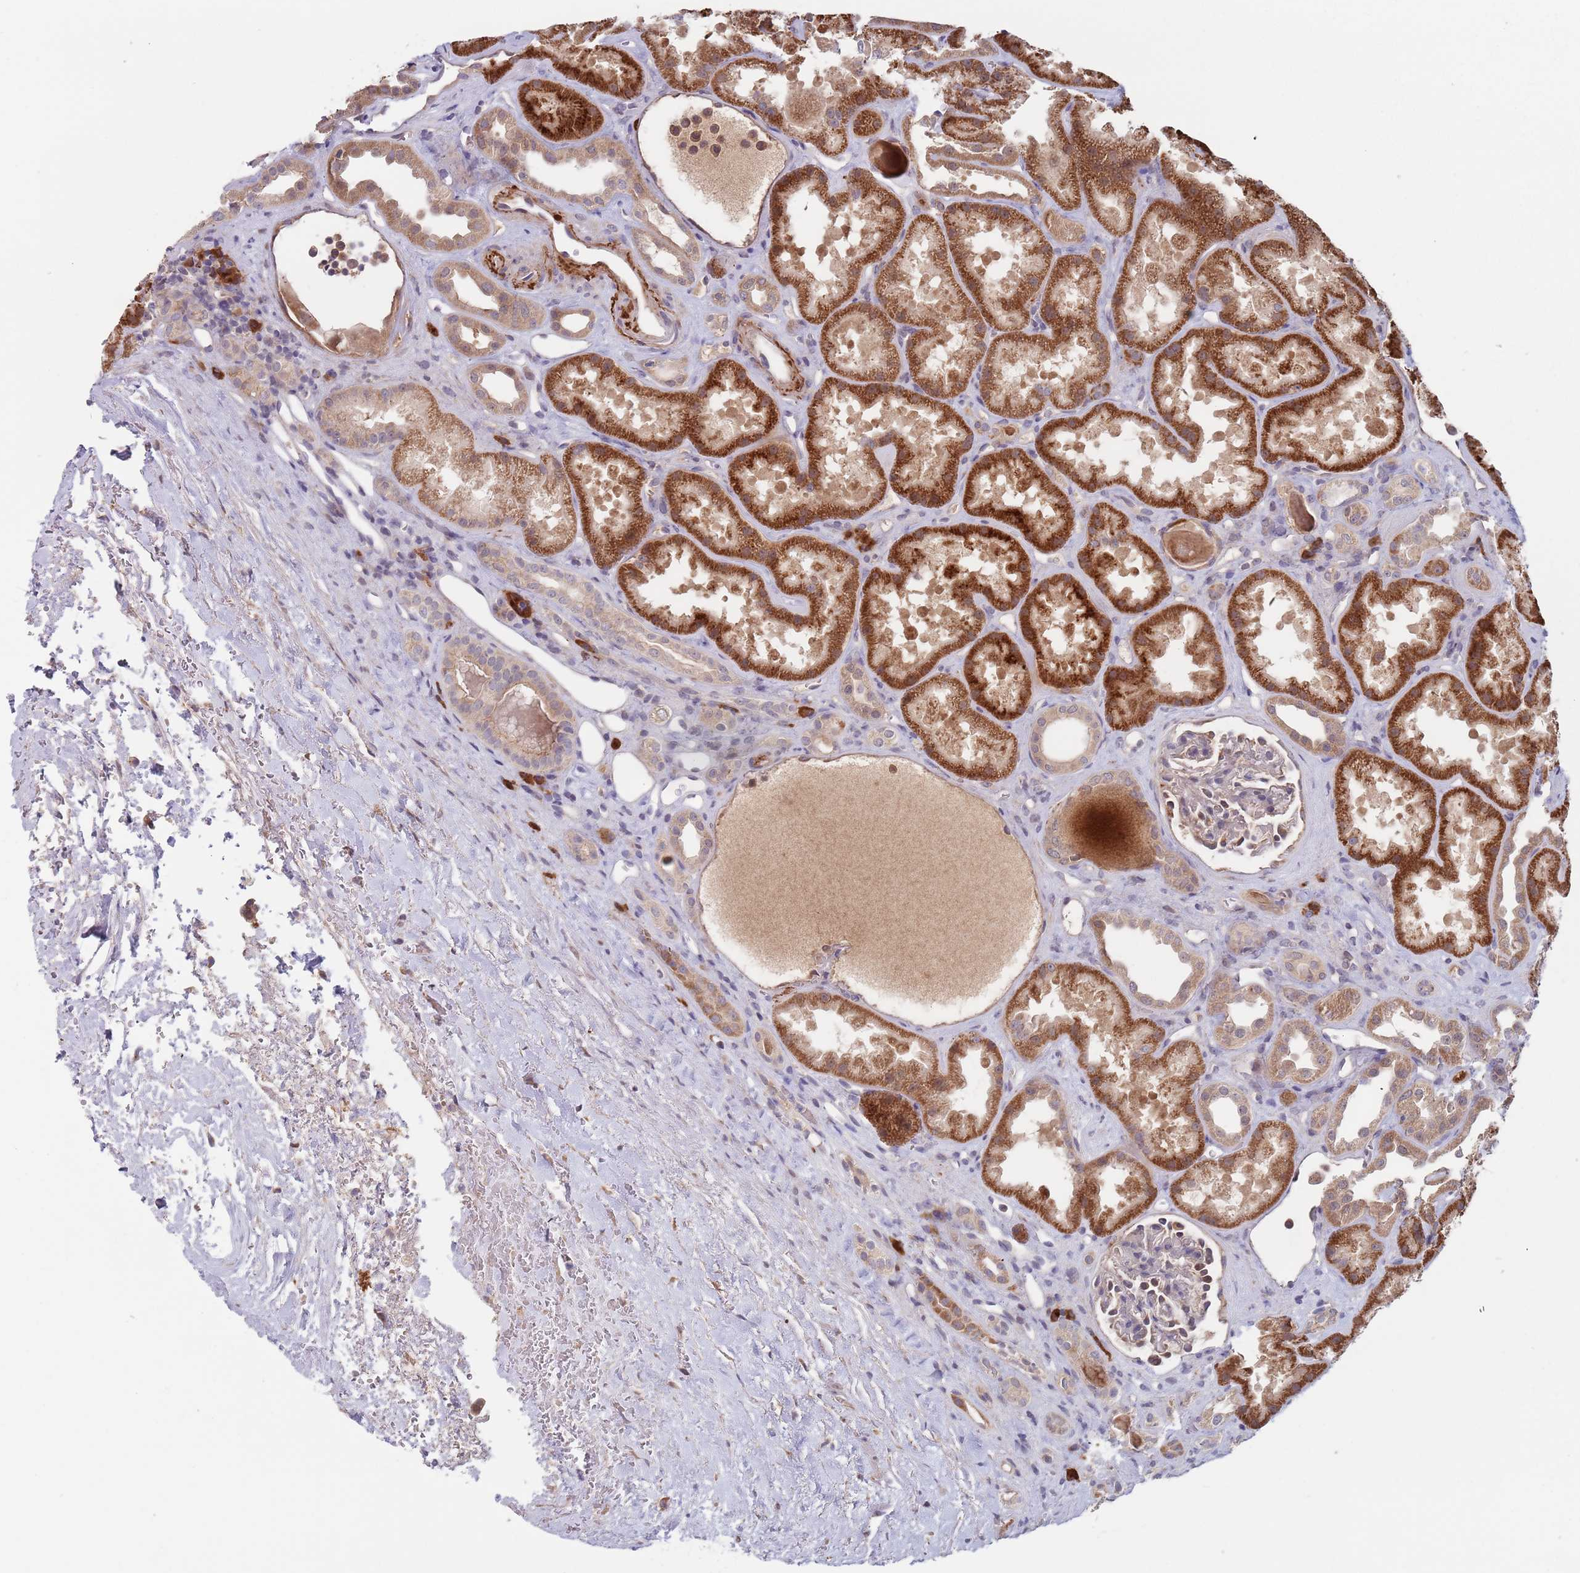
{"staining": {"intensity": "moderate", "quantity": "<25%", "location": "cytoplasmic/membranous"}, "tissue": "kidney", "cell_type": "Cells in glomeruli", "image_type": "normal", "snomed": [{"axis": "morphology", "description": "Normal tissue, NOS"}, {"axis": "topography", "description": "Kidney"}], "caption": "IHC of unremarkable kidney demonstrates low levels of moderate cytoplasmic/membranous positivity in approximately <25% of cells in glomeruli. The staining was performed using DAB to visualize the protein expression in brown, while the nuclei were stained in blue with hematoxylin (Magnification: 20x).", "gene": "ZNF140", "patient": {"sex": "male", "age": 61}}